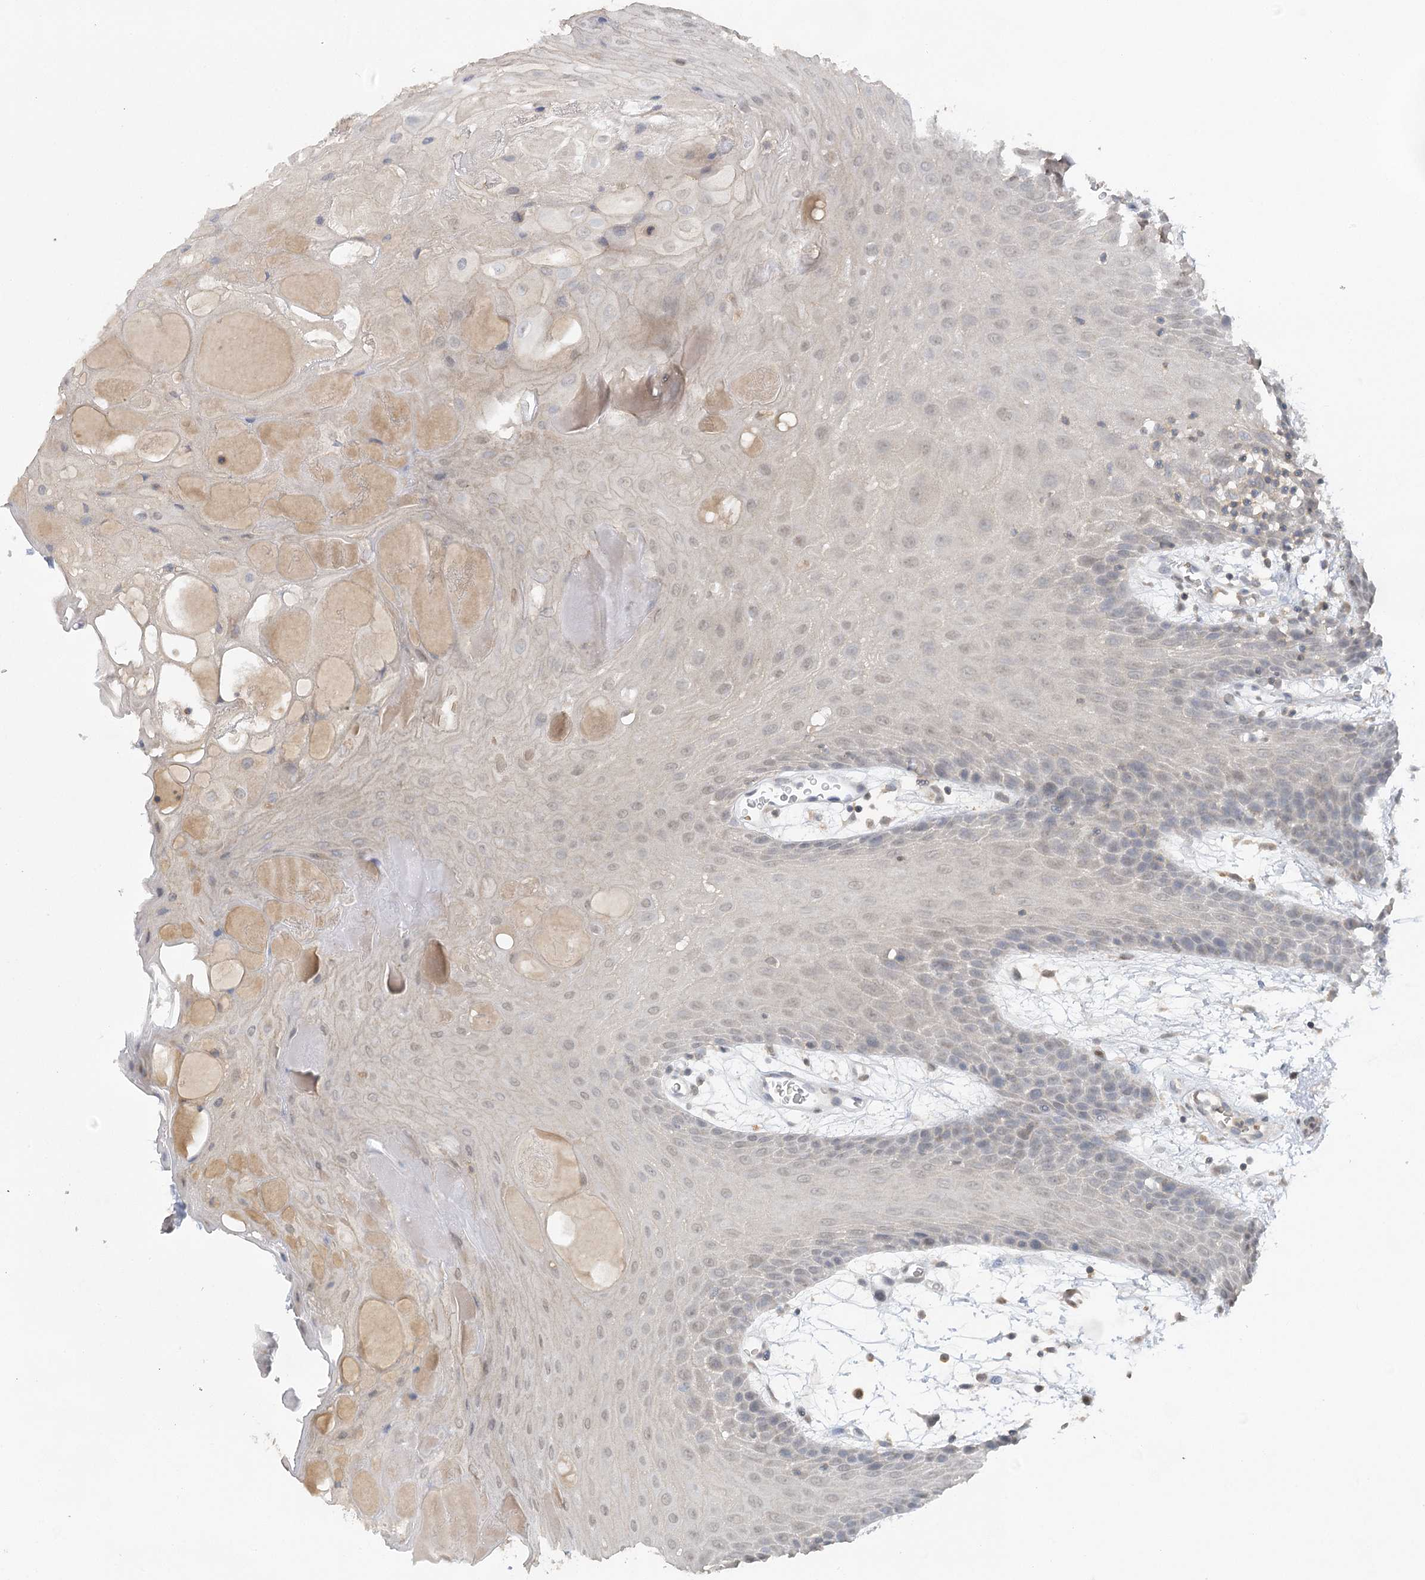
{"staining": {"intensity": "weak", "quantity": "<25%", "location": "nuclear"}, "tissue": "oral mucosa", "cell_type": "Squamous epithelial cells", "image_type": "normal", "snomed": [{"axis": "morphology", "description": "Normal tissue, NOS"}, {"axis": "topography", "description": "Skeletal muscle"}, {"axis": "topography", "description": "Oral tissue"}, {"axis": "topography", "description": "Salivary gland"}, {"axis": "topography", "description": "Peripheral nerve tissue"}], "caption": "An immunohistochemistry (IHC) micrograph of normal oral mucosa is shown. There is no staining in squamous epithelial cells of oral mucosa.", "gene": "TRAF3IP1", "patient": {"sex": "male", "age": 54}}